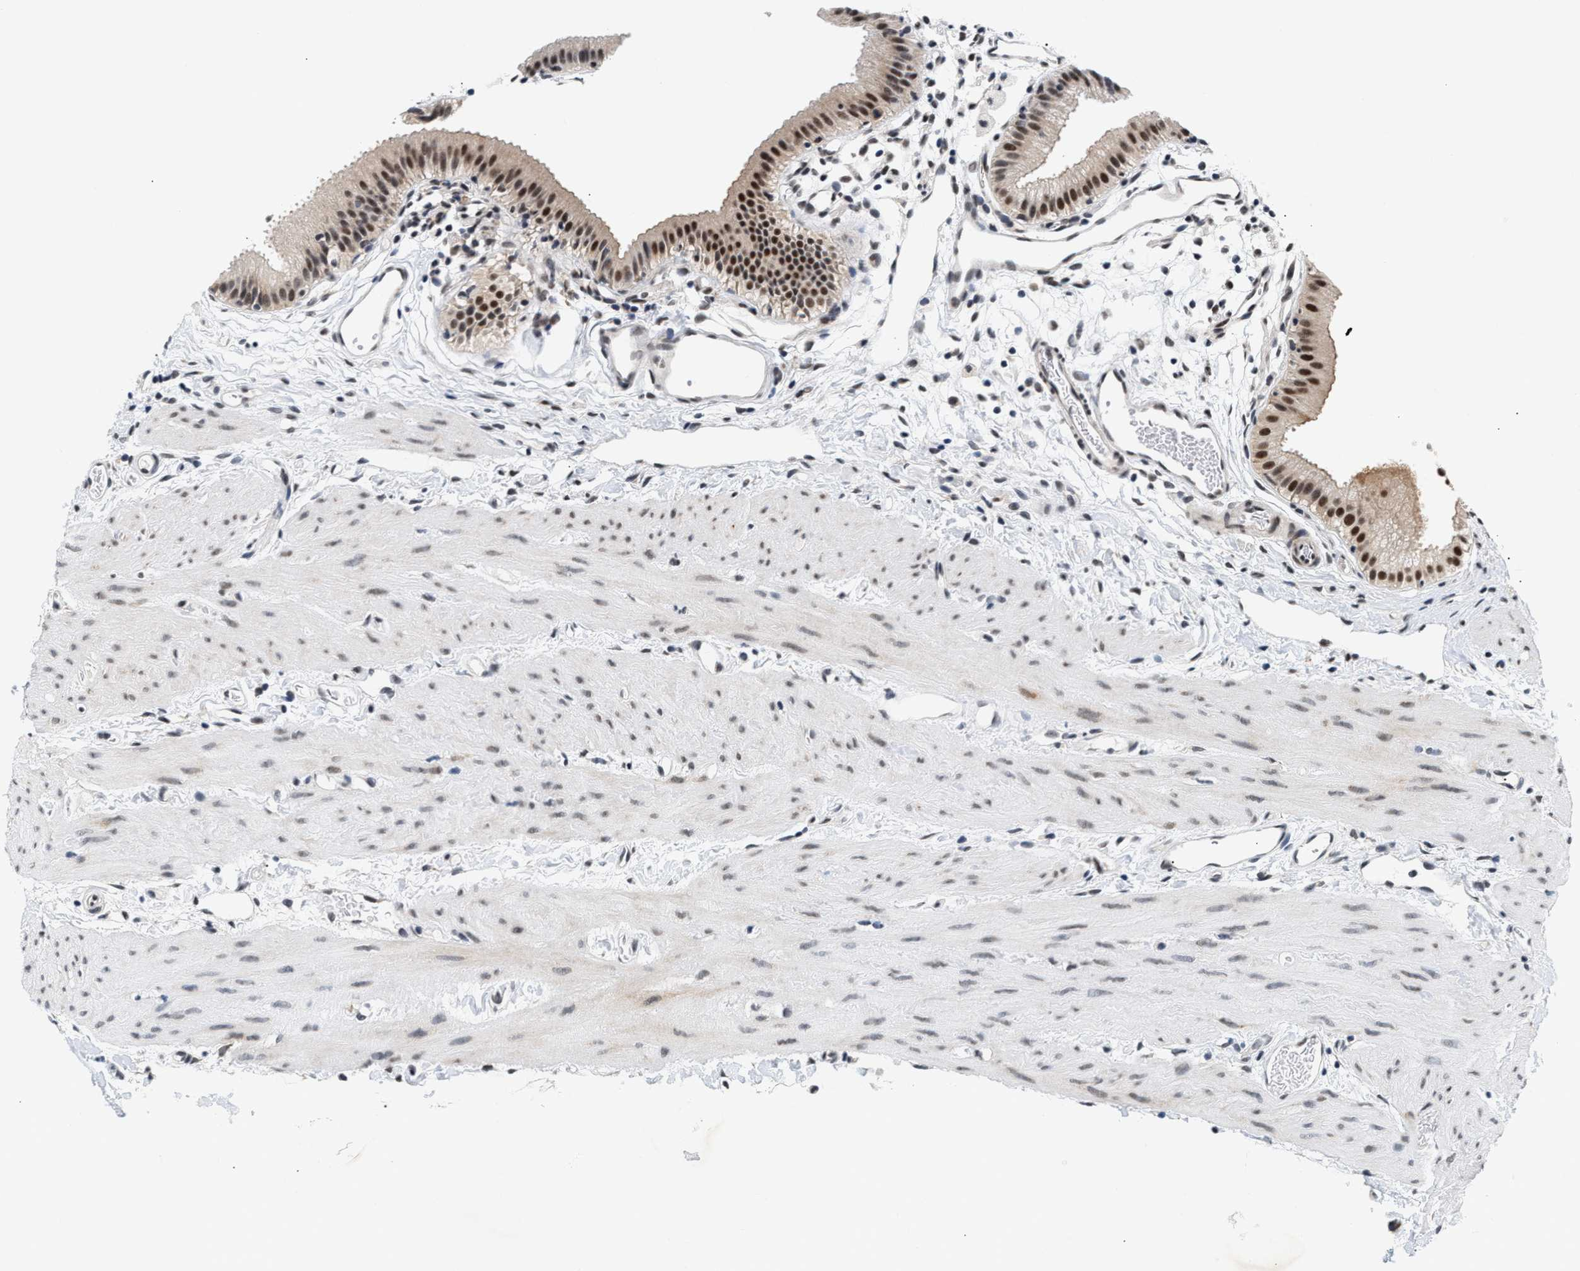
{"staining": {"intensity": "moderate", "quantity": ">75%", "location": "nuclear"}, "tissue": "gallbladder", "cell_type": "Glandular cells", "image_type": "normal", "snomed": [{"axis": "morphology", "description": "Normal tissue, NOS"}, {"axis": "topography", "description": "Gallbladder"}], "caption": "This micrograph displays IHC staining of normal human gallbladder, with medium moderate nuclear positivity in about >75% of glandular cells.", "gene": "THOC1", "patient": {"sex": "female", "age": 26}}